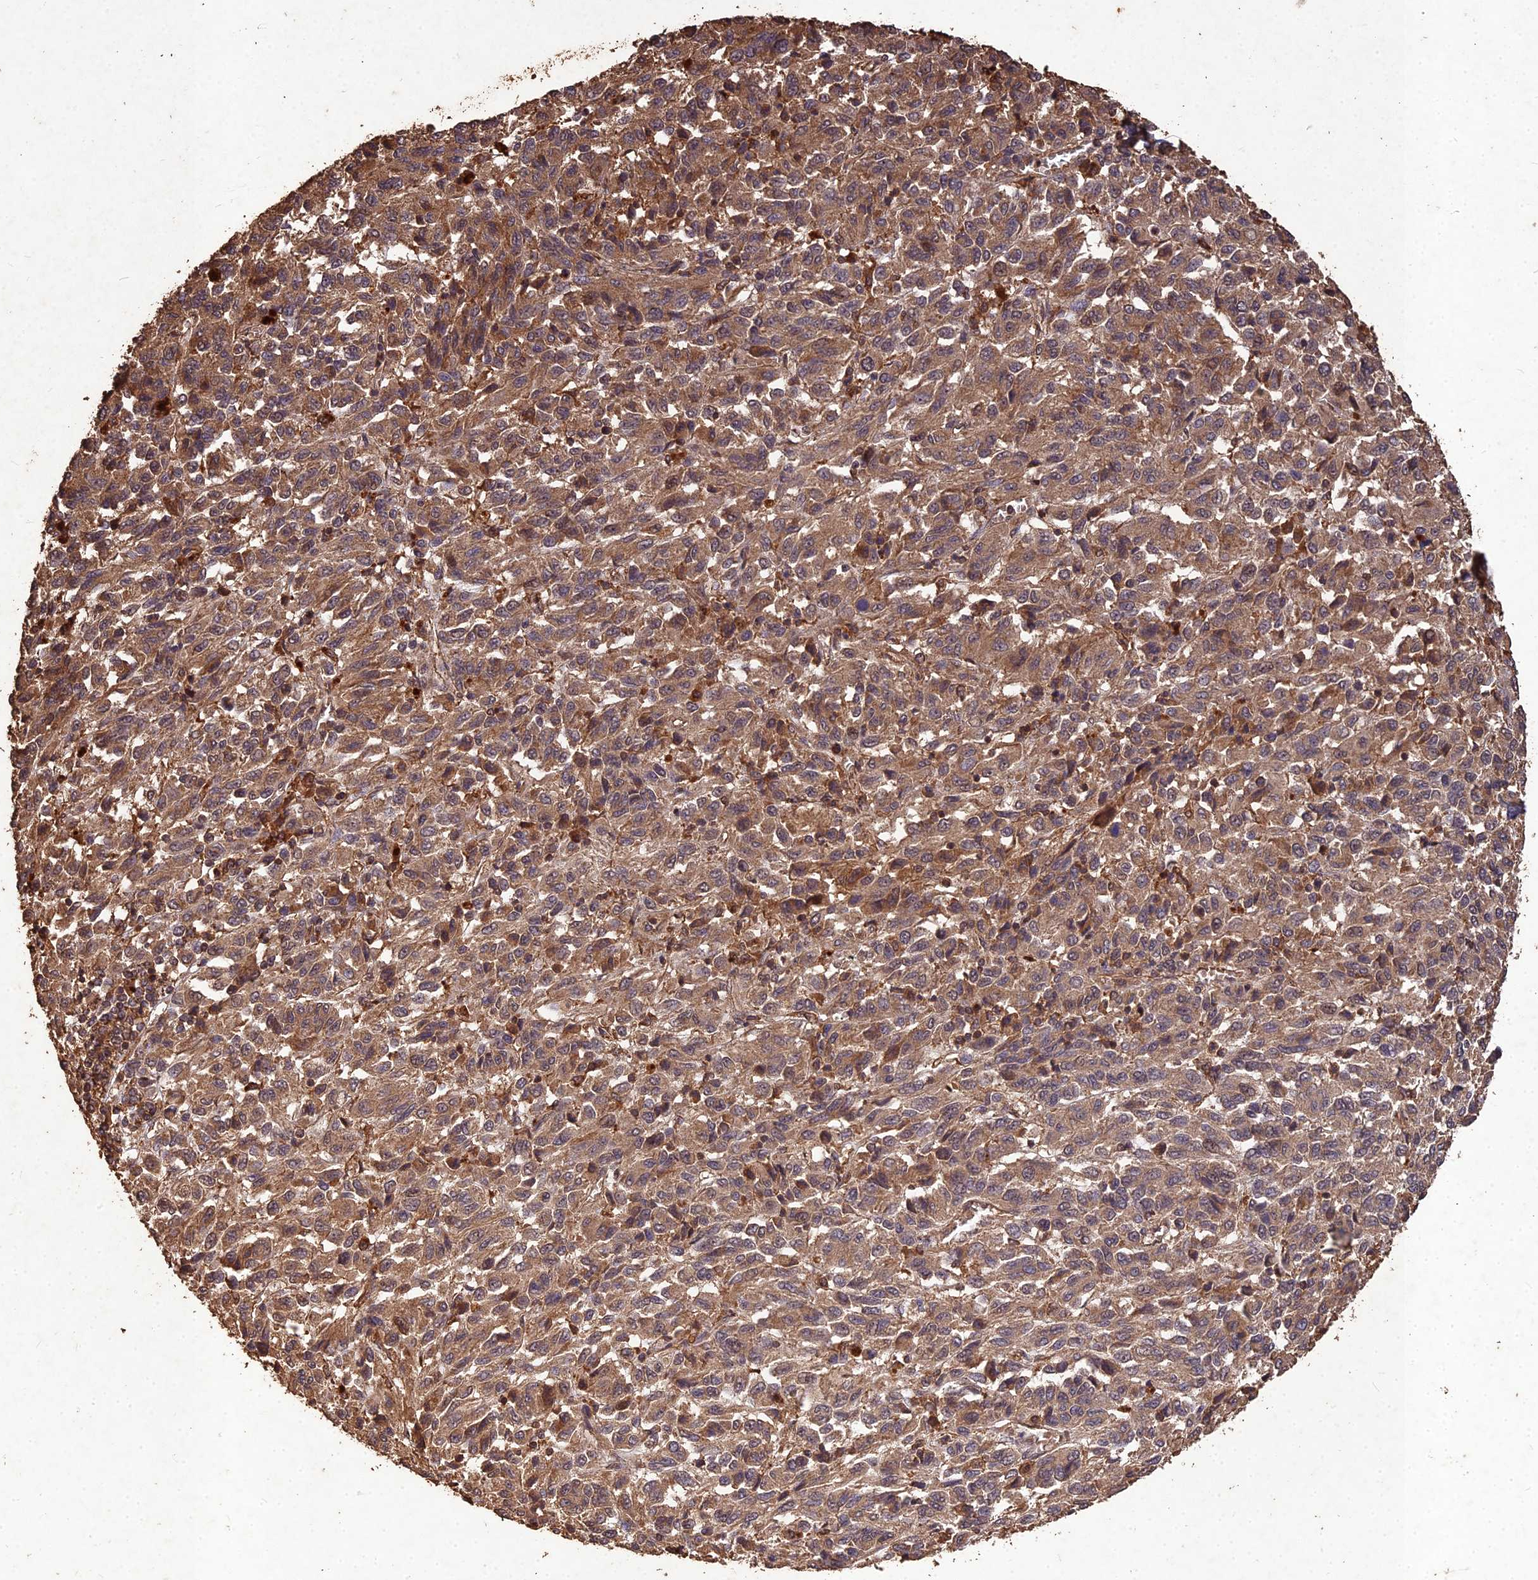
{"staining": {"intensity": "moderate", "quantity": ">75%", "location": "cytoplasmic/membranous,nuclear"}, "tissue": "melanoma", "cell_type": "Tumor cells", "image_type": "cancer", "snomed": [{"axis": "morphology", "description": "Malignant melanoma, Metastatic site"}, {"axis": "topography", "description": "Lung"}], "caption": "Immunohistochemical staining of human melanoma demonstrates medium levels of moderate cytoplasmic/membranous and nuclear protein positivity in approximately >75% of tumor cells. Immunohistochemistry (ihc) stains the protein in brown and the nuclei are stained blue.", "gene": "SYMPK", "patient": {"sex": "male", "age": 64}}